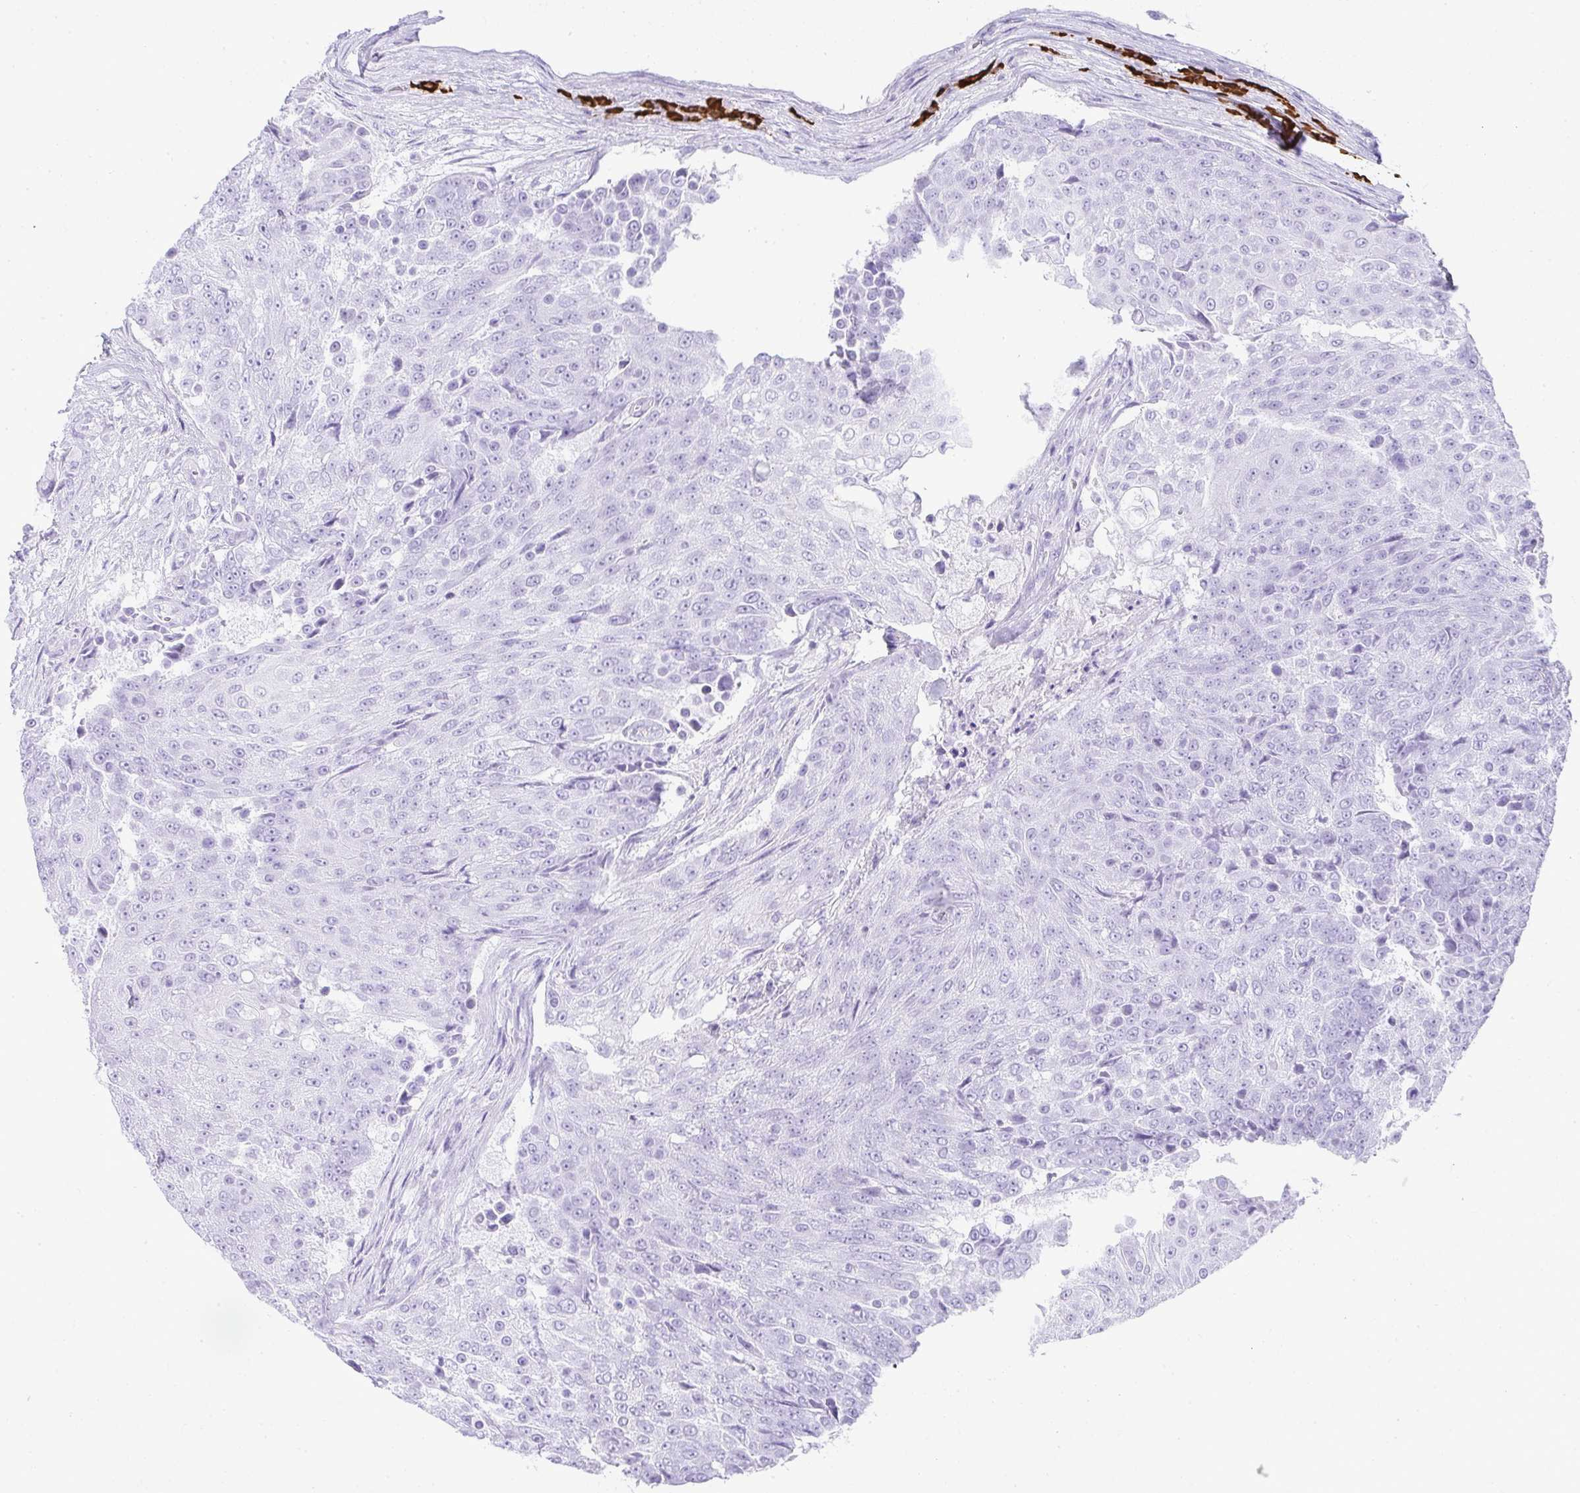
{"staining": {"intensity": "negative", "quantity": "none", "location": "none"}, "tissue": "urothelial cancer", "cell_type": "Tumor cells", "image_type": "cancer", "snomed": [{"axis": "morphology", "description": "Urothelial carcinoma, High grade"}, {"axis": "topography", "description": "Urinary bladder"}], "caption": "This is an IHC micrograph of high-grade urothelial carcinoma. There is no positivity in tumor cells.", "gene": "CDADC1", "patient": {"sex": "female", "age": 63}}